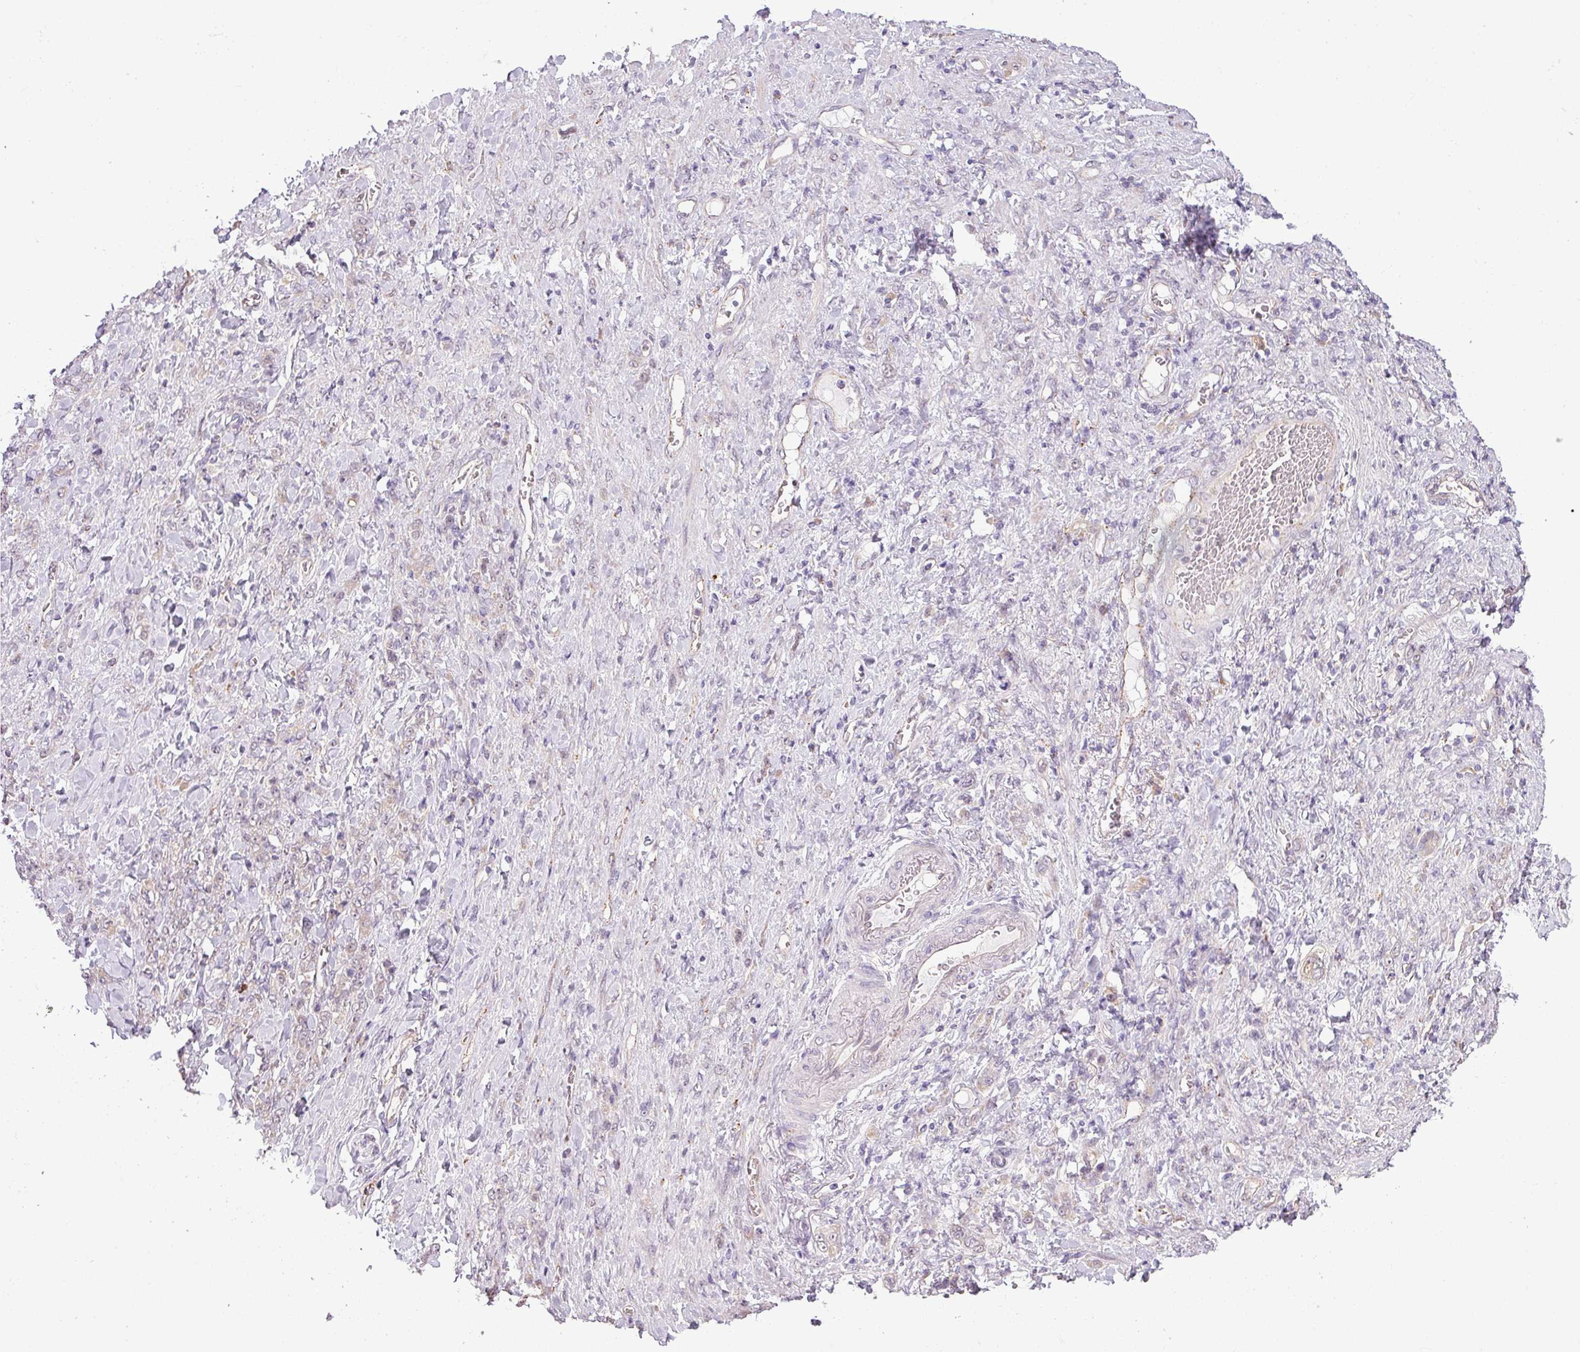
{"staining": {"intensity": "negative", "quantity": "none", "location": "none"}, "tissue": "stomach cancer", "cell_type": "Tumor cells", "image_type": "cancer", "snomed": [{"axis": "morphology", "description": "Normal tissue, NOS"}, {"axis": "morphology", "description": "Adenocarcinoma, NOS"}, {"axis": "topography", "description": "Stomach"}], "caption": "Stomach adenocarcinoma stained for a protein using IHC exhibits no positivity tumor cells.", "gene": "CCDC144A", "patient": {"sex": "male", "age": 82}}